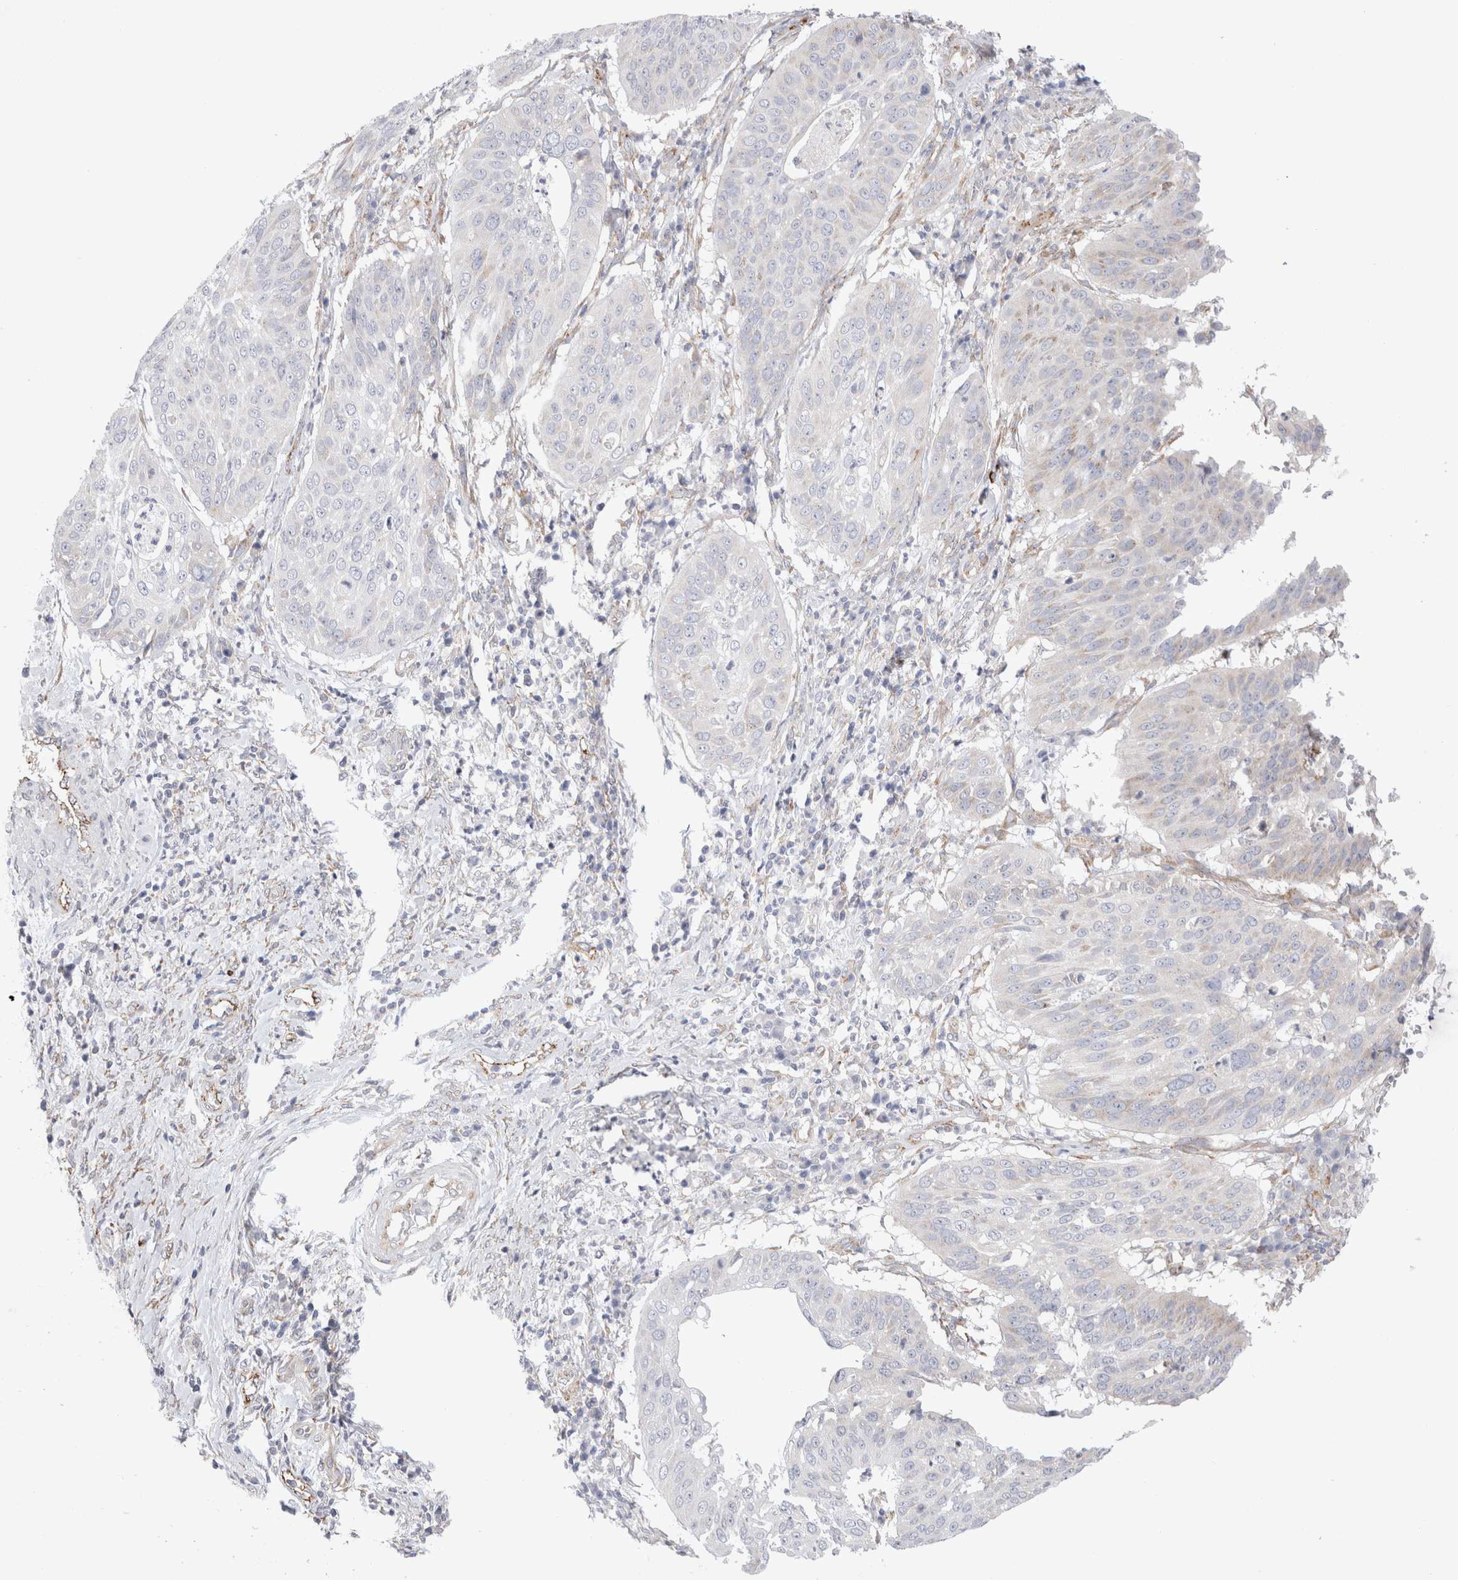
{"staining": {"intensity": "negative", "quantity": "none", "location": "none"}, "tissue": "cervical cancer", "cell_type": "Tumor cells", "image_type": "cancer", "snomed": [{"axis": "morphology", "description": "Normal tissue, NOS"}, {"axis": "morphology", "description": "Squamous cell carcinoma, NOS"}, {"axis": "topography", "description": "Cervix"}], "caption": "Tumor cells are negative for brown protein staining in cervical squamous cell carcinoma.", "gene": "CNPY4", "patient": {"sex": "female", "age": 39}}